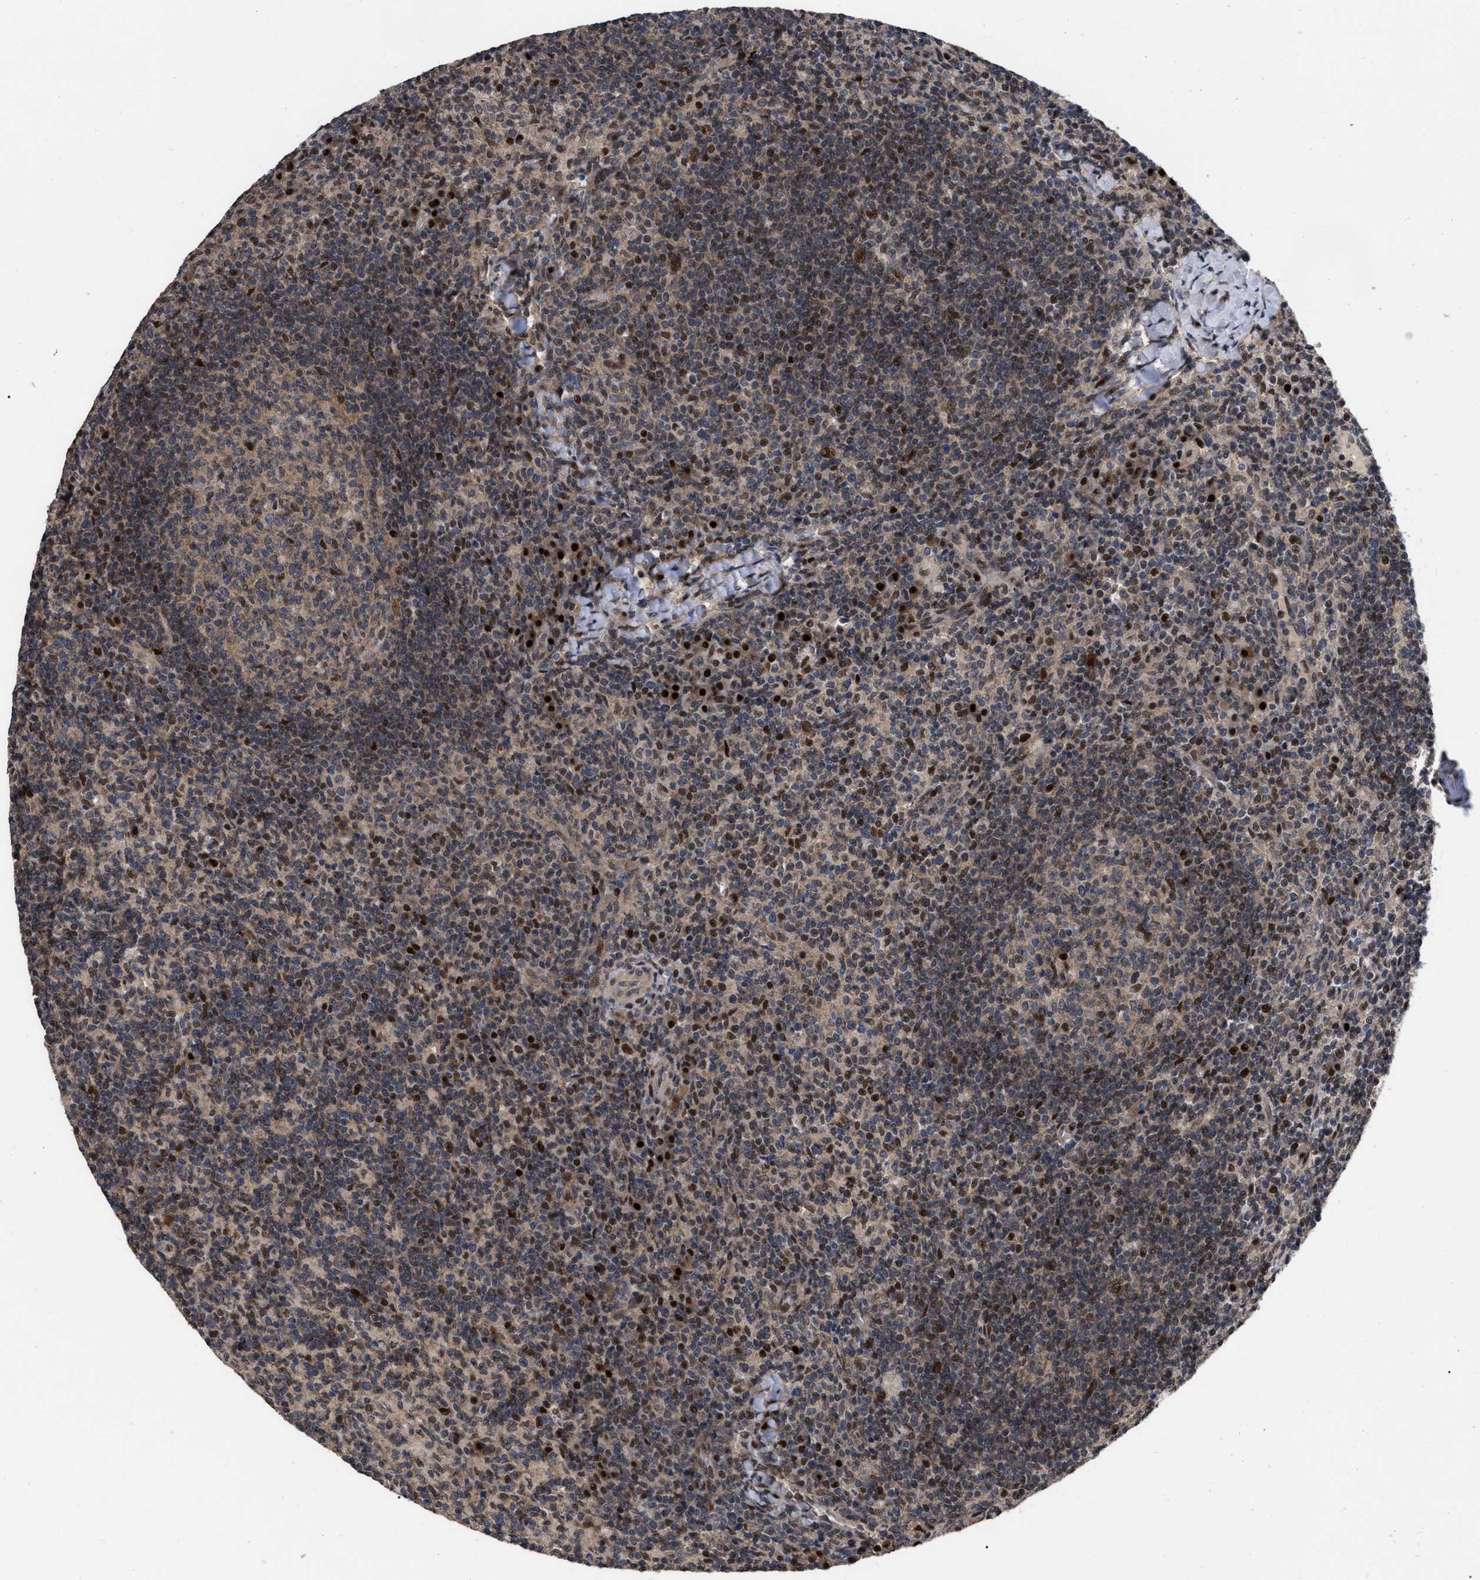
{"staining": {"intensity": "moderate", "quantity": ">75%", "location": "cytoplasmic/membranous,nuclear"}, "tissue": "lymph node", "cell_type": "Germinal center cells", "image_type": "normal", "snomed": [{"axis": "morphology", "description": "Normal tissue, NOS"}, {"axis": "morphology", "description": "Inflammation, NOS"}, {"axis": "topography", "description": "Lymph node"}], "caption": "Human lymph node stained with a brown dye shows moderate cytoplasmic/membranous,nuclear positive staining in about >75% of germinal center cells.", "gene": "MDM4", "patient": {"sex": "male", "age": 55}}